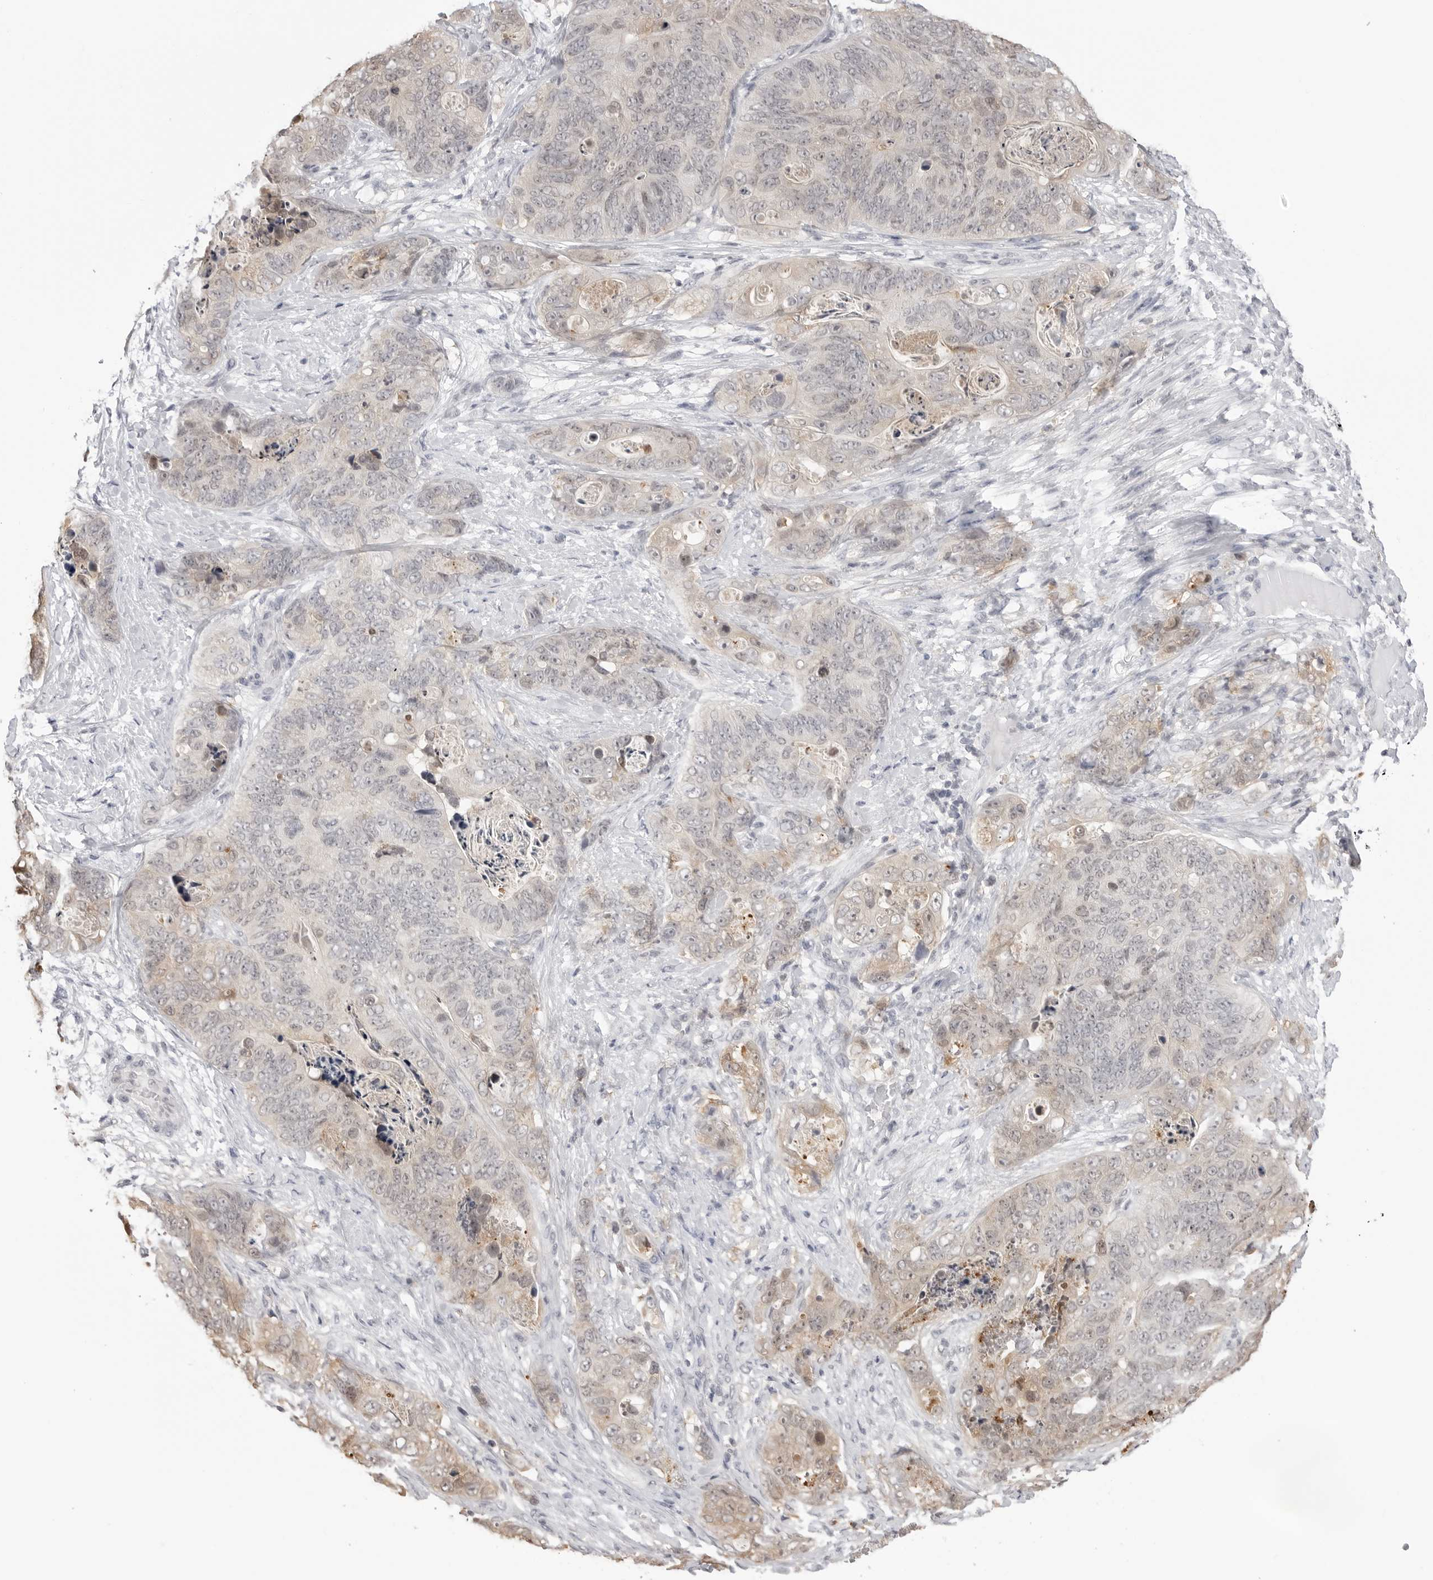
{"staining": {"intensity": "weak", "quantity": "<25%", "location": "cytoplasmic/membranous"}, "tissue": "stomach cancer", "cell_type": "Tumor cells", "image_type": "cancer", "snomed": [{"axis": "morphology", "description": "Normal tissue, NOS"}, {"axis": "morphology", "description": "Adenocarcinoma, NOS"}, {"axis": "topography", "description": "Stomach"}], "caption": "This image is of stomach cancer (adenocarcinoma) stained with IHC to label a protein in brown with the nuclei are counter-stained blue. There is no expression in tumor cells. Nuclei are stained in blue.", "gene": "YWHAG", "patient": {"sex": "female", "age": 89}}